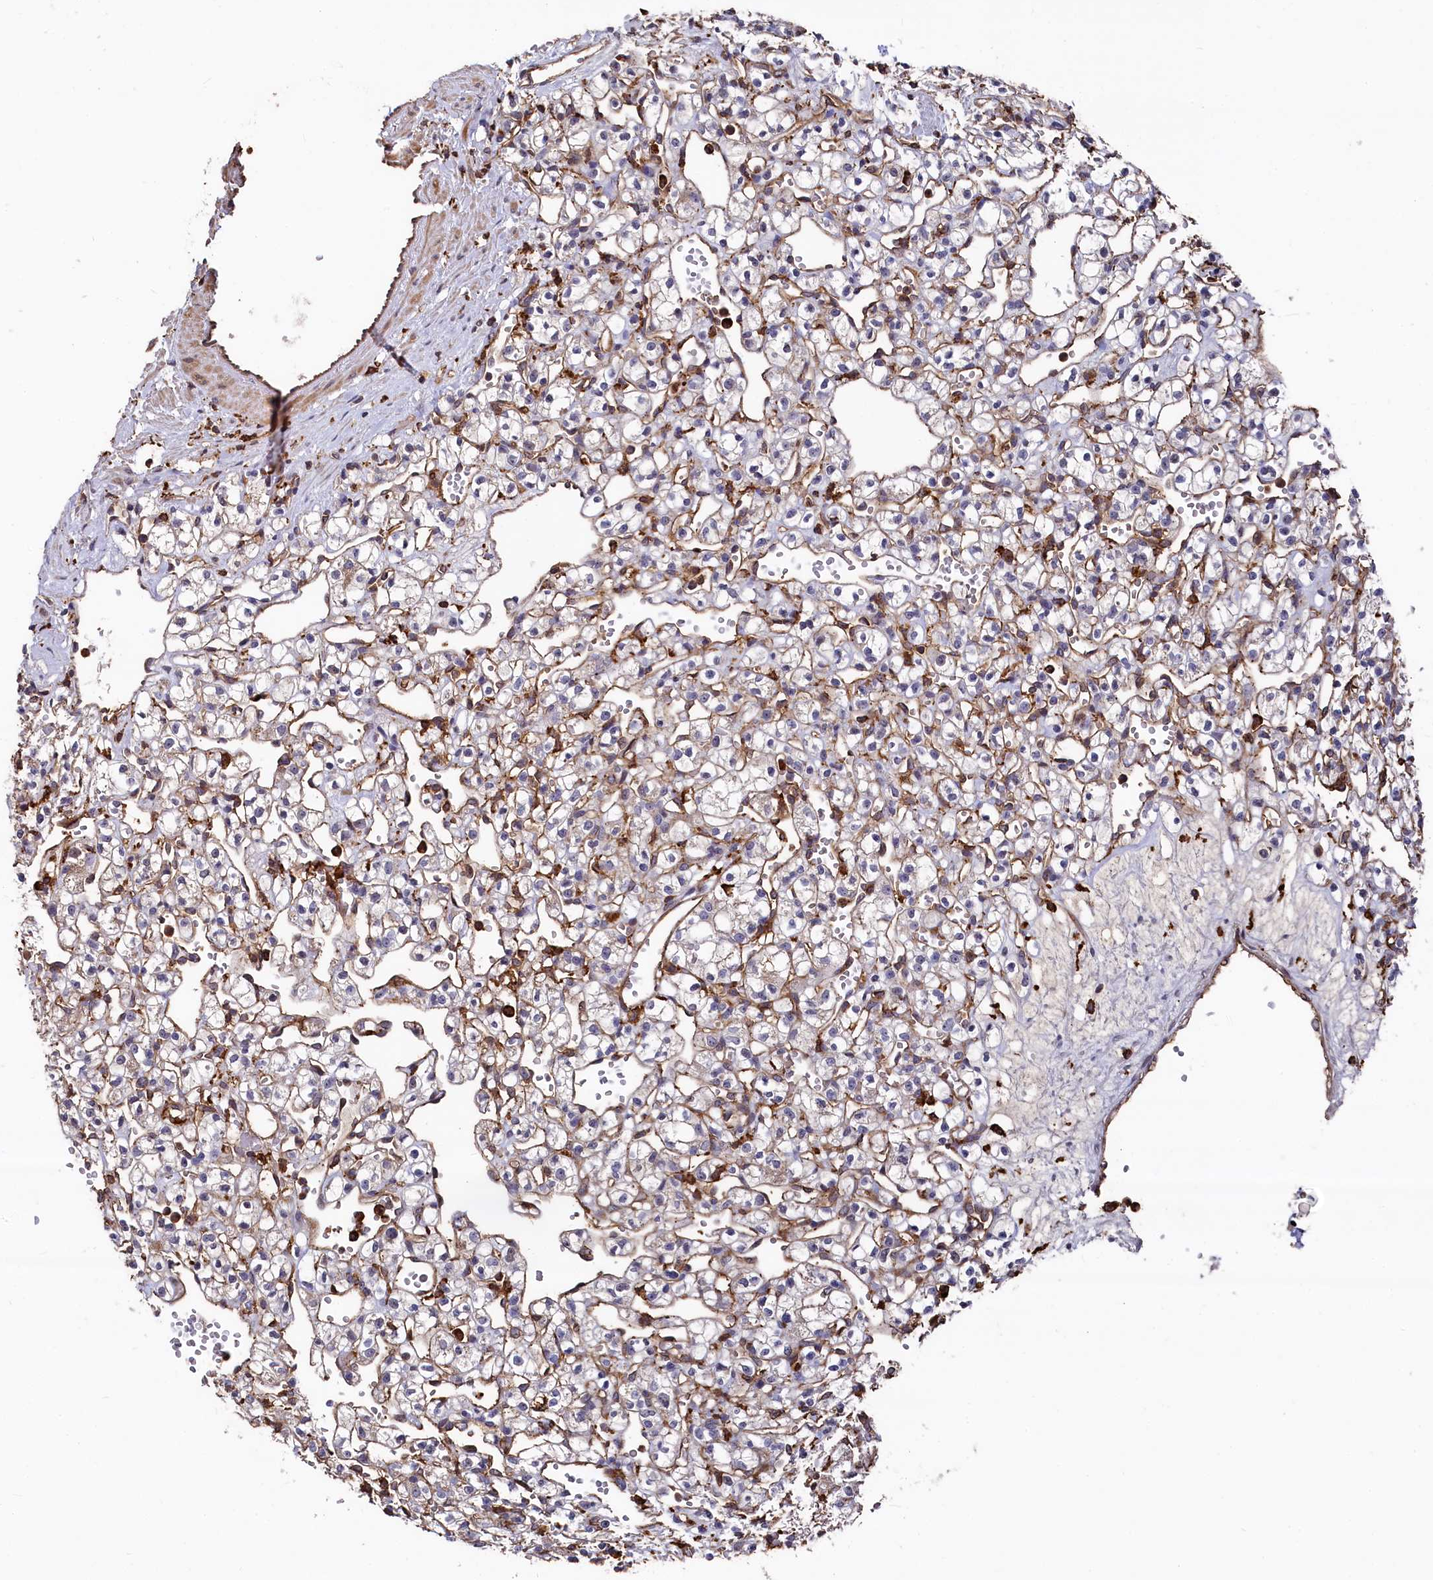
{"staining": {"intensity": "negative", "quantity": "none", "location": "none"}, "tissue": "renal cancer", "cell_type": "Tumor cells", "image_type": "cancer", "snomed": [{"axis": "morphology", "description": "Adenocarcinoma, NOS"}, {"axis": "topography", "description": "Kidney"}], "caption": "Immunohistochemistry micrograph of neoplastic tissue: renal adenocarcinoma stained with DAB (3,3'-diaminobenzidine) shows no significant protein expression in tumor cells.", "gene": "PLEKHO2", "patient": {"sex": "female", "age": 59}}